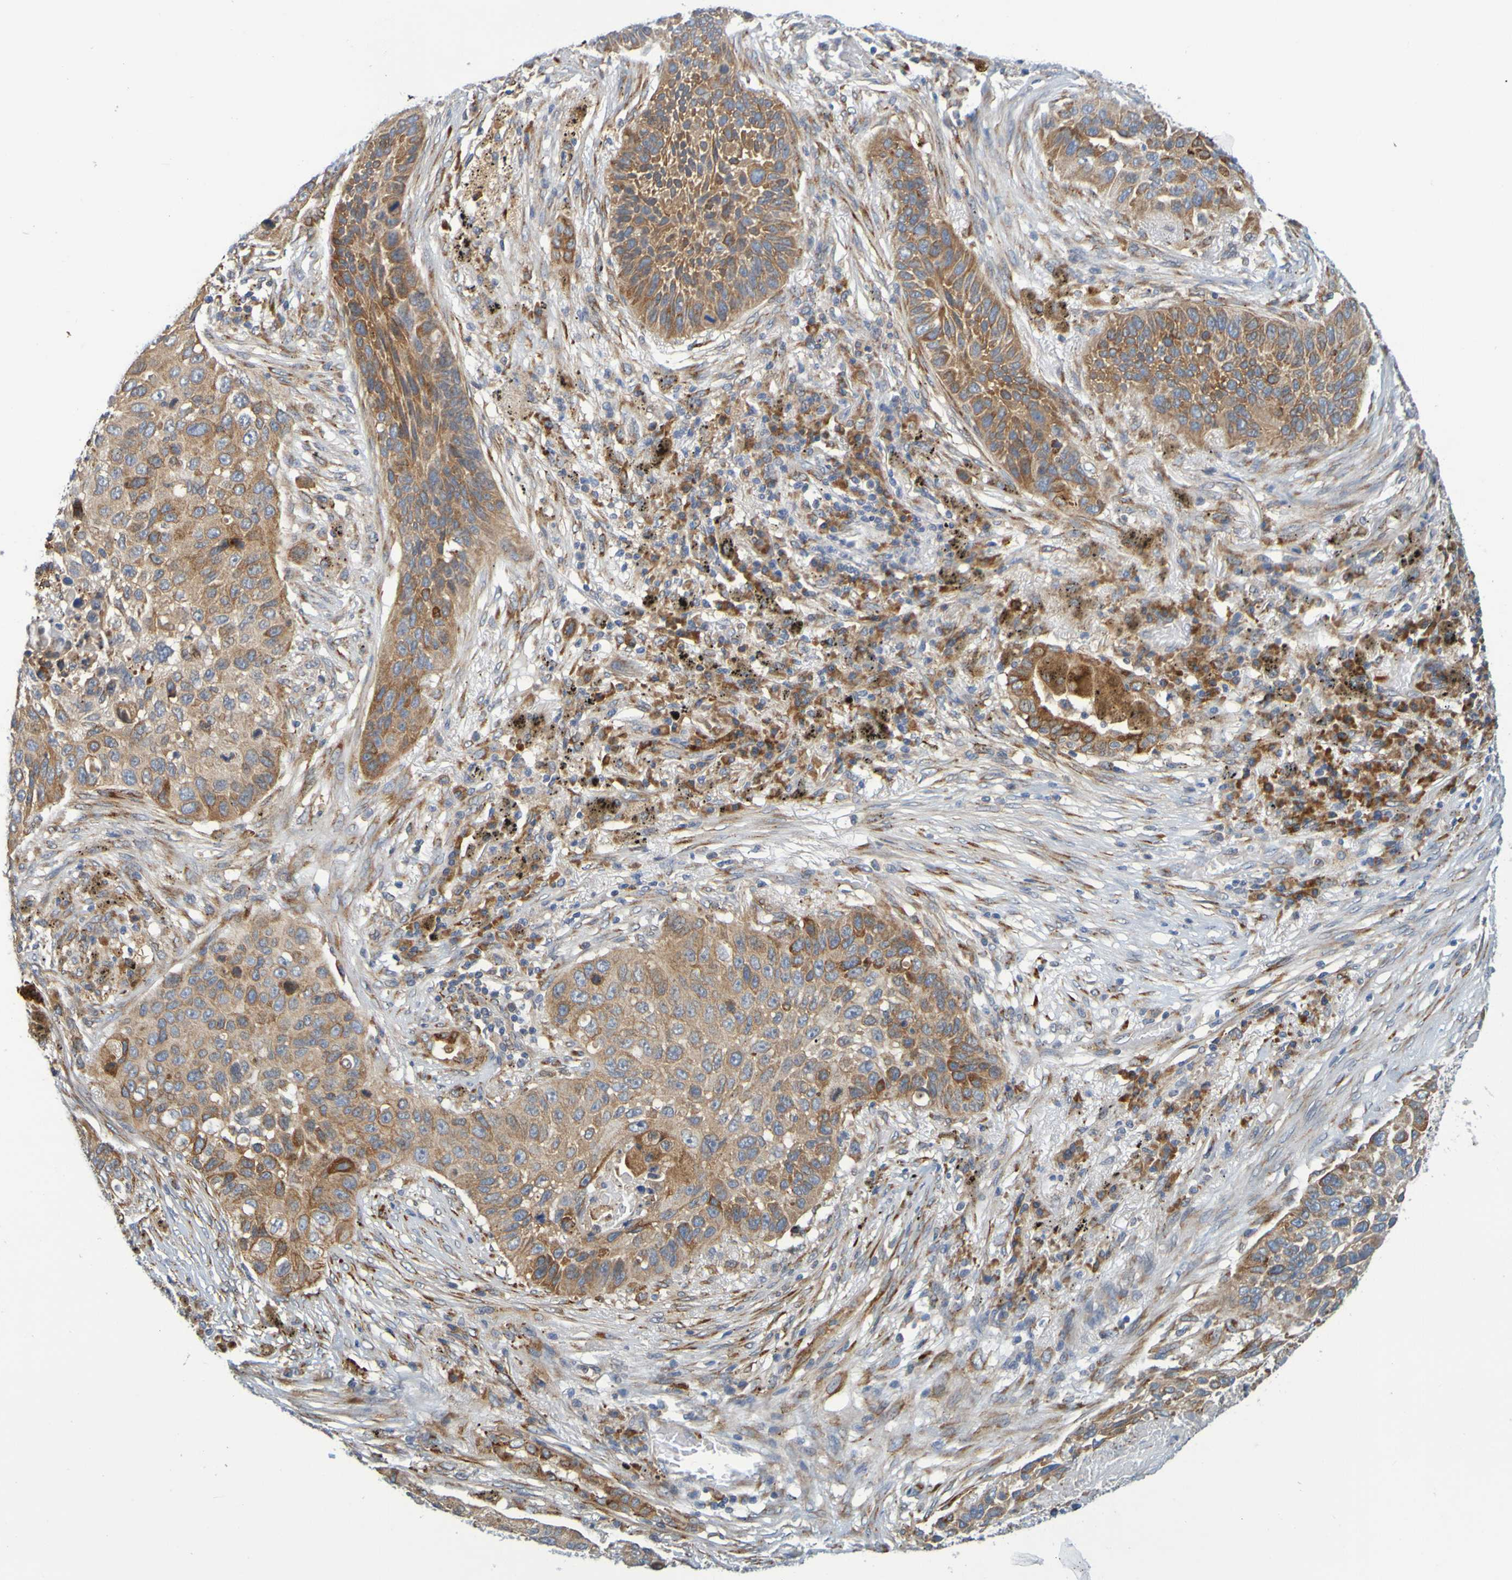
{"staining": {"intensity": "moderate", "quantity": ">75%", "location": "cytoplasmic/membranous"}, "tissue": "lung cancer", "cell_type": "Tumor cells", "image_type": "cancer", "snomed": [{"axis": "morphology", "description": "Squamous cell carcinoma, NOS"}, {"axis": "topography", "description": "Lung"}], "caption": "High-magnification brightfield microscopy of lung cancer (squamous cell carcinoma) stained with DAB (3,3'-diaminobenzidine) (brown) and counterstained with hematoxylin (blue). tumor cells exhibit moderate cytoplasmic/membranous staining is identified in about>75% of cells. (IHC, brightfield microscopy, high magnification).", "gene": "SIL1", "patient": {"sex": "male", "age": 57}}